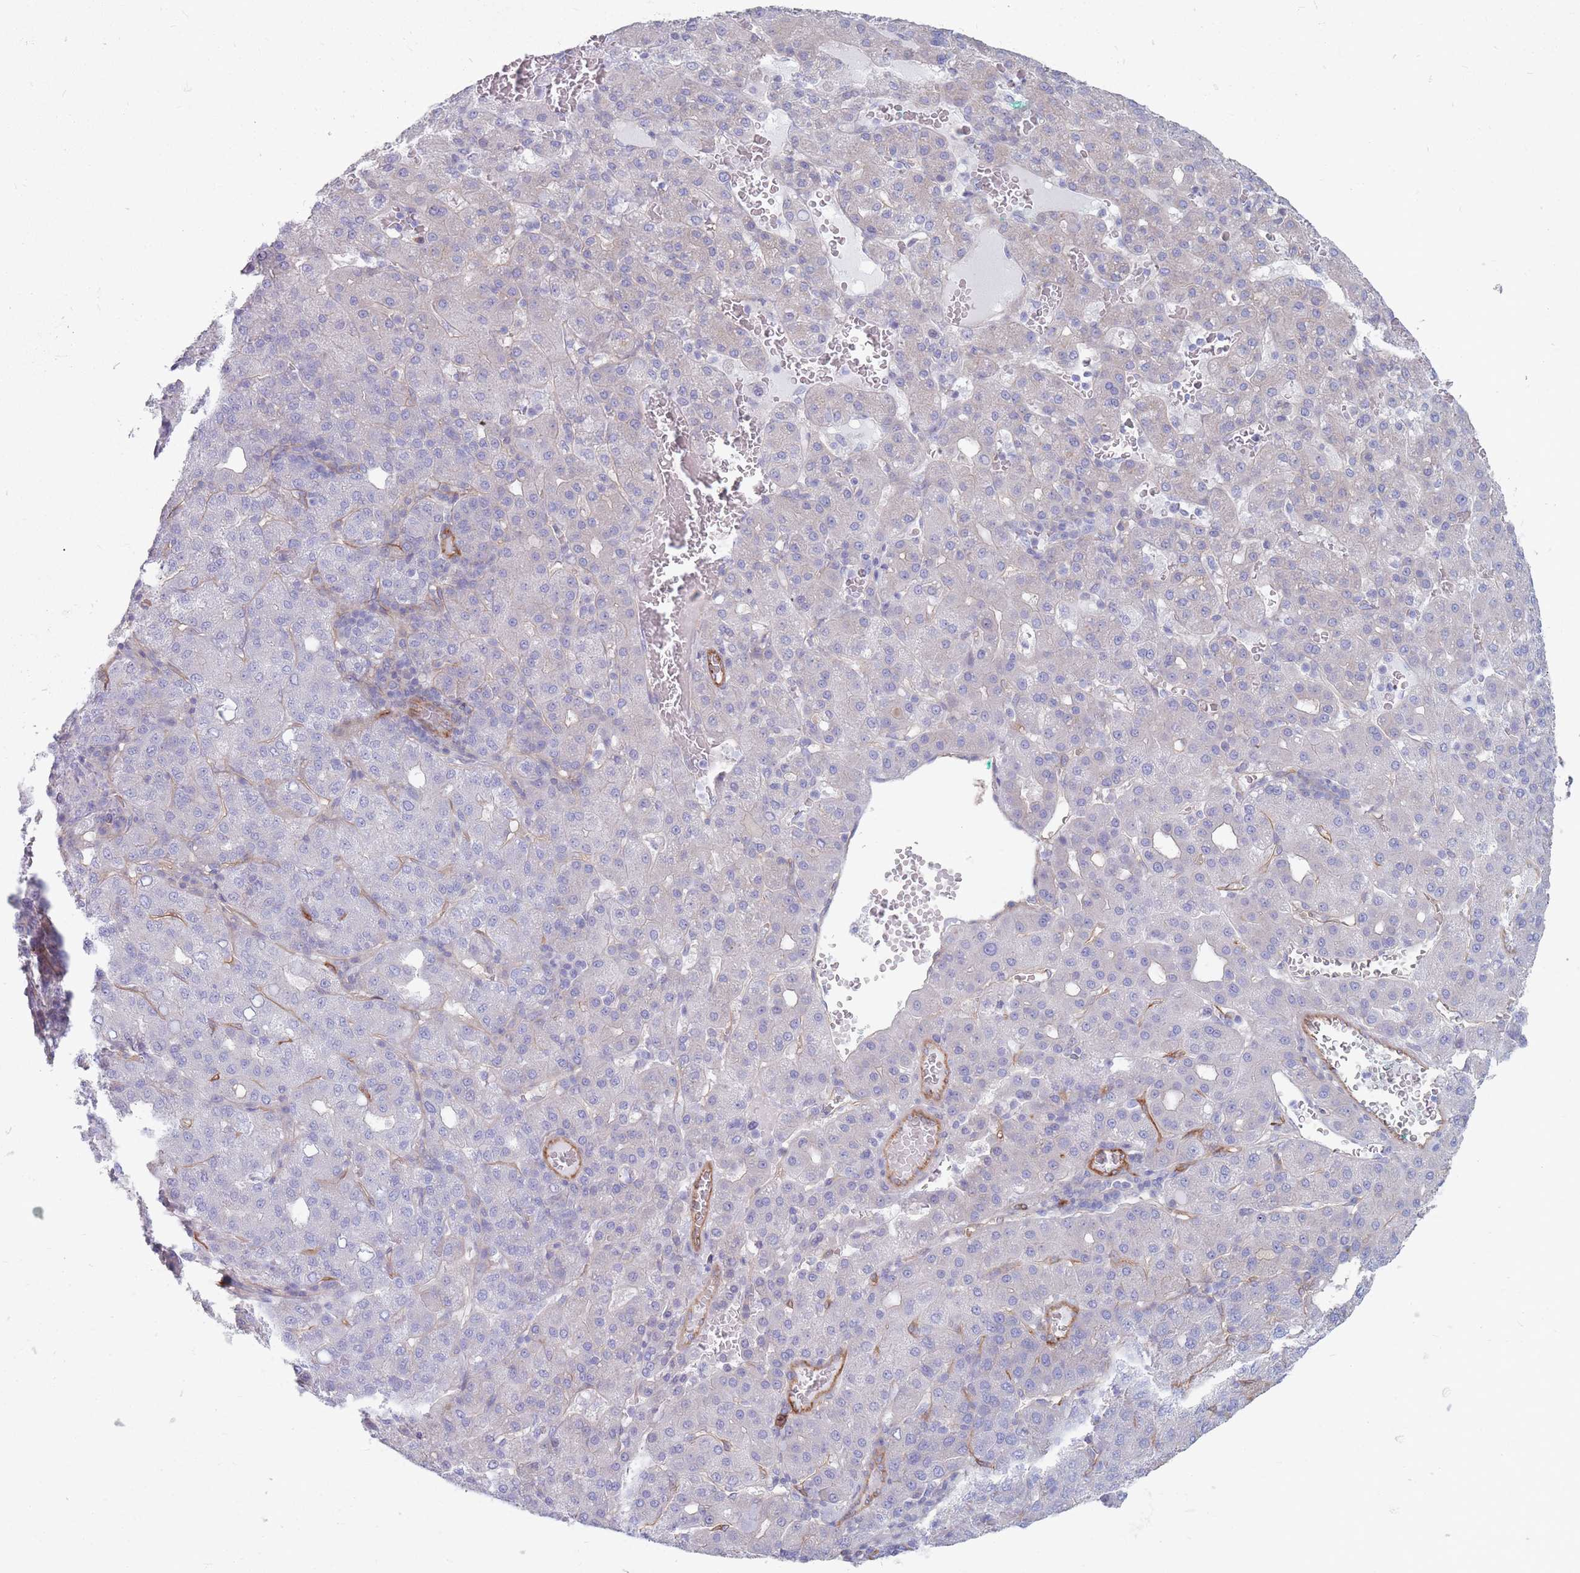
{"staining": {"intensity": "negative", "quantity": "none", "location": "none"}, "tissue": "liver cancer", "cell_type": "Tumor cells", "image_type": "cancer", "snomed": [{"axis": "morphology", "description": "Carcinoma, Hepatocellular, NOS"}, {"axis": "topography", "description": "Liver"}], "caption": "Hepatocellular carcinoma (liver) was stained to show a protein in brown. There is no significant expression in tumor cells. The staining was performed using DAB to visualize the protein expression in brown, while the nuclei were stained in blue with hematoxylin (Magnification: 20x).", "gene": "PLPP1", "patient": {"sex": "male", "age": 65}}